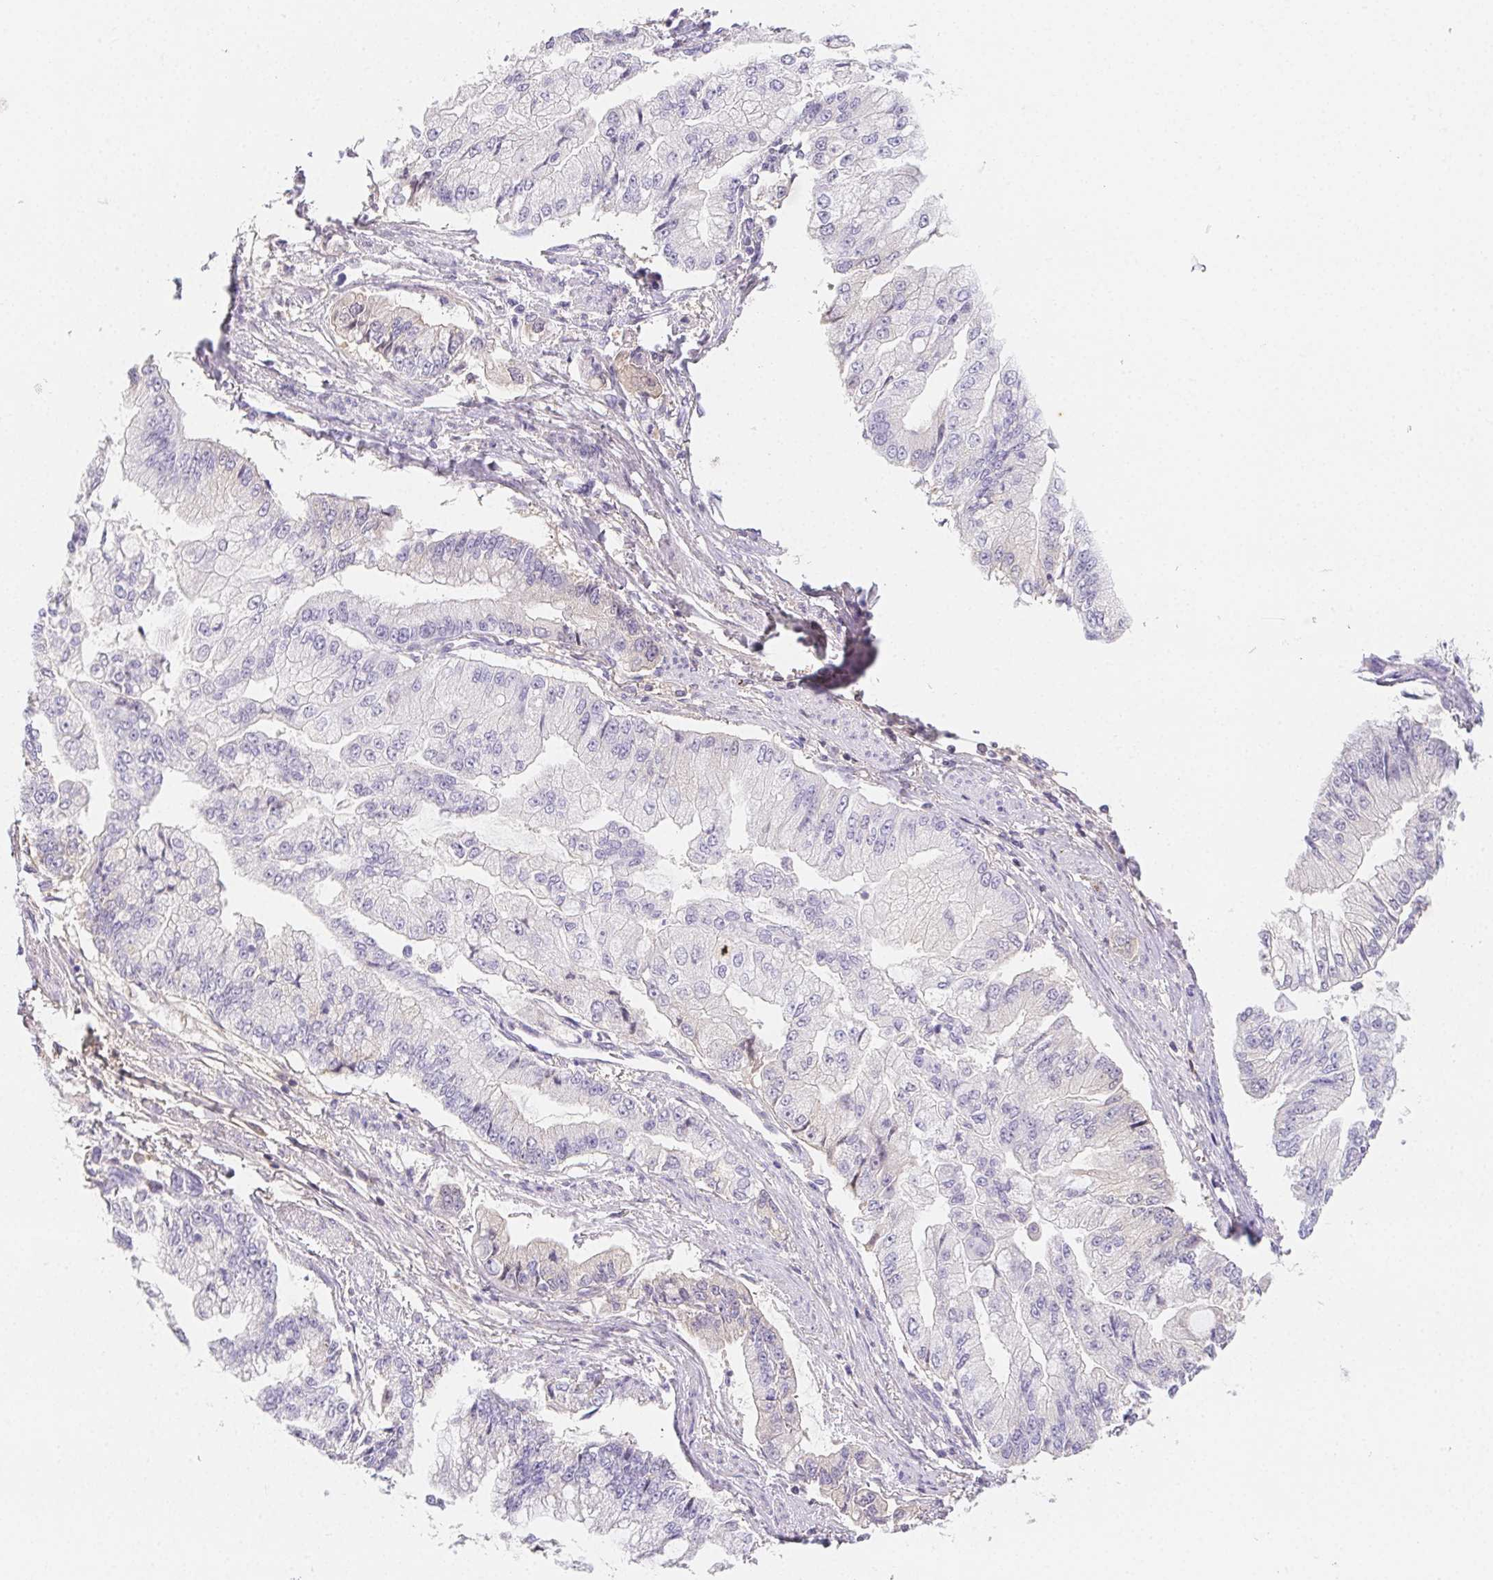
{"staining": {"intensity": "negative", "quantity": "none", "location": "none"}, "tissue": "stomach cancer", "cell_type": "Tumor cells", "image_type": "cancer", "snomed": [{"axis": "morphology", "description": "Adenocarcinoma, NOS"}, {"axis": "topography", "description": "Stomach, upper"}], "caption": "Immunohistochemistry (IHC) photomicrograph of neoplastic tissue: human stomach cancer stained with DAB reveals no significant protein positivity in tumor cells.", "gene": "ITIH2", "patient": {"sex": "female", "age": 74}}